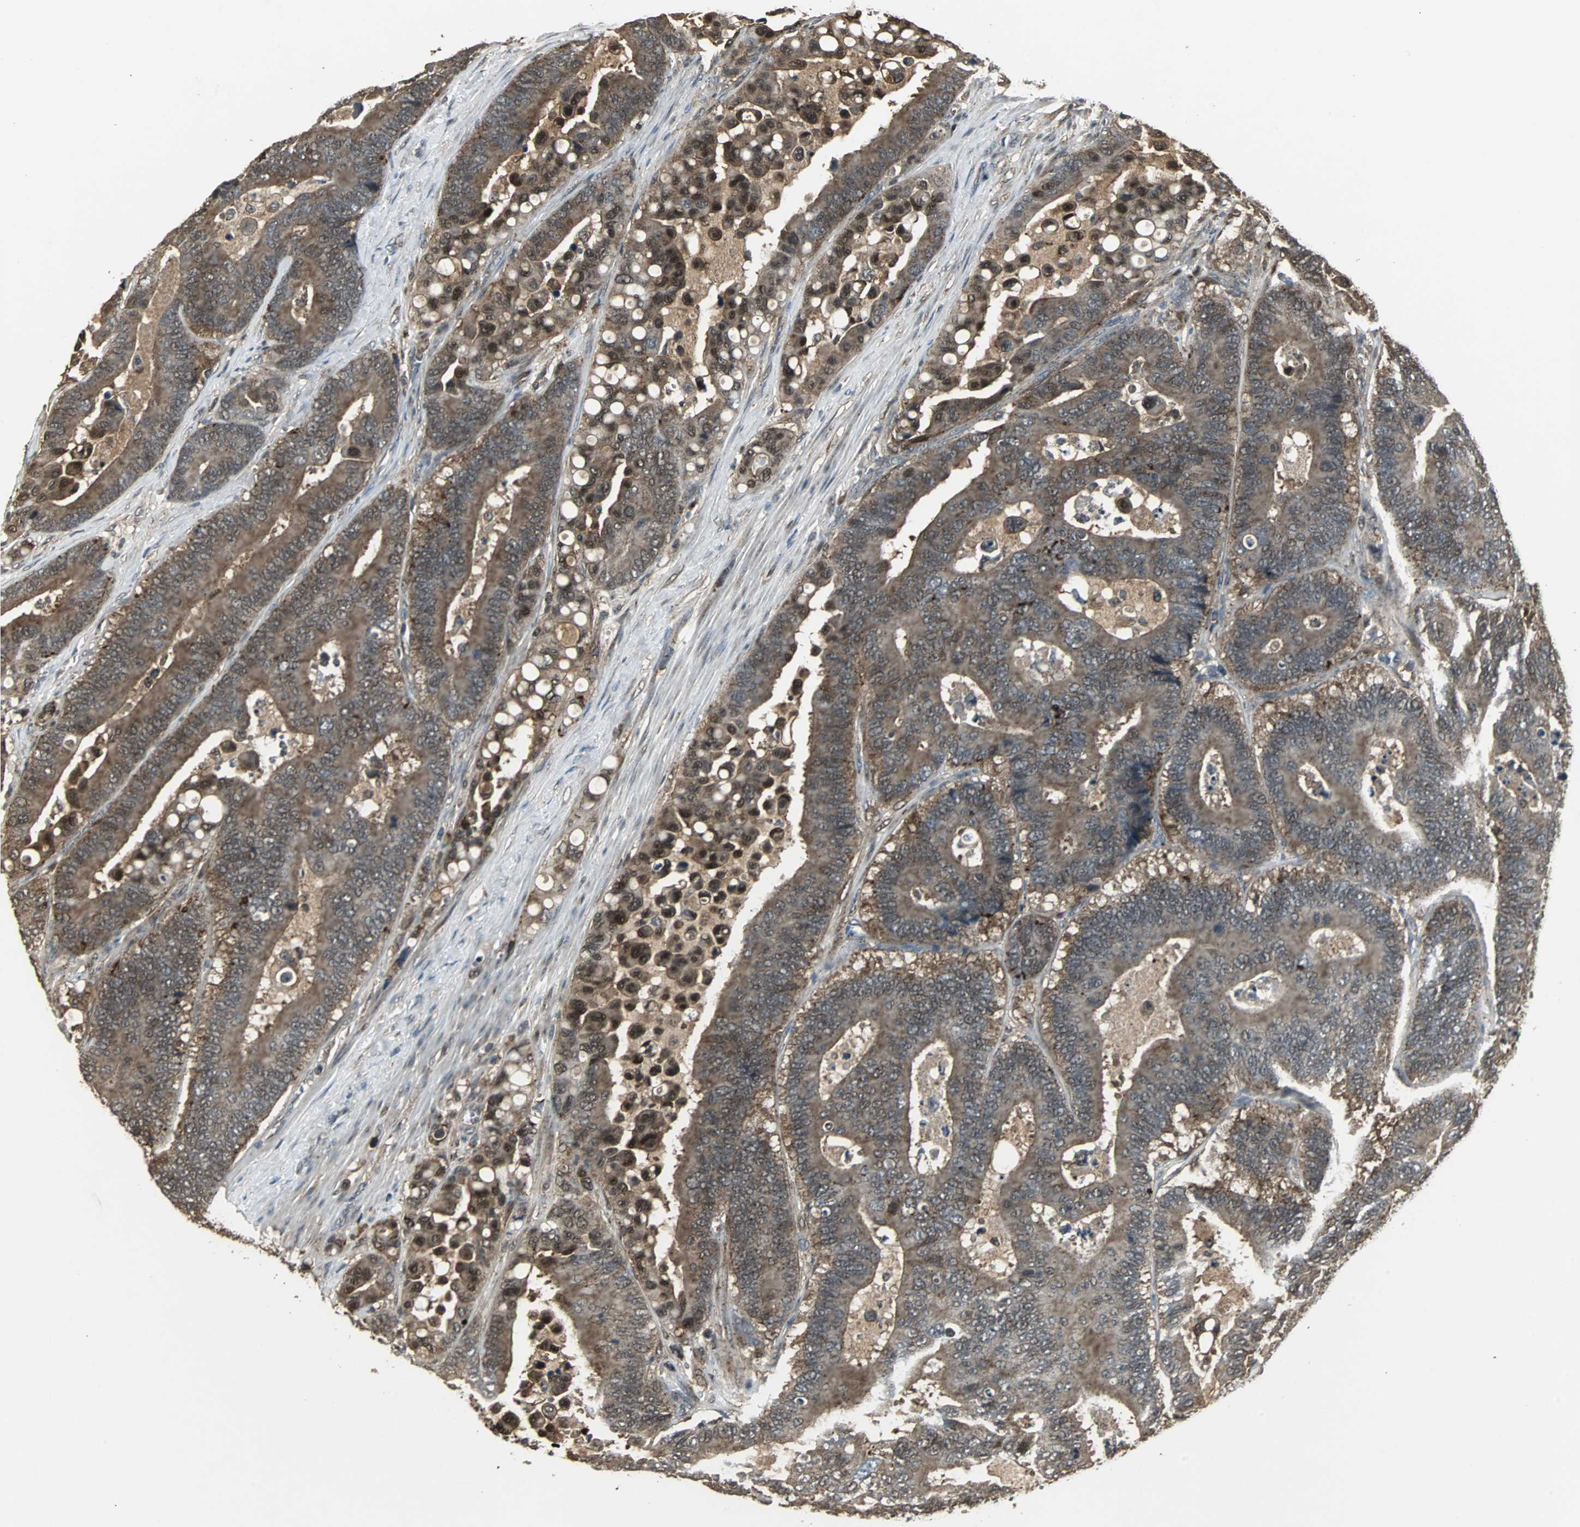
{"staining": {"intensity": "moderate", "quantity": ">75%", "location": "cytoplasmic/membranous"}, "tissue": "colorectal cancer", "cell_type": "Tumor cells", "image_type": "cancer", "snomed": [{"axis": "morphology", "description": "Normal tissue, NOS"}, {"axis": "morphology", "description": "Adenocarcinoma, NOS"}, {"axis": "topography", "description": "Colon"}], "caption": "Immunohistochemistry (IHC) staining of colorectal adenocarcinoma, which reveals medium levels of moderate cytoplasmic/membranous expression in approximately >75% of tumor cells indicating moderate cytoplasmic/membranous protein positivity. The staining was performed using DAB (3,3'-diaminobenzidine) (brown) for protein detection and nuclei were counterstained in hematoxylin (blue).", "gene": "PLIN3", "patient": {"sex": "male", "age": 82}}